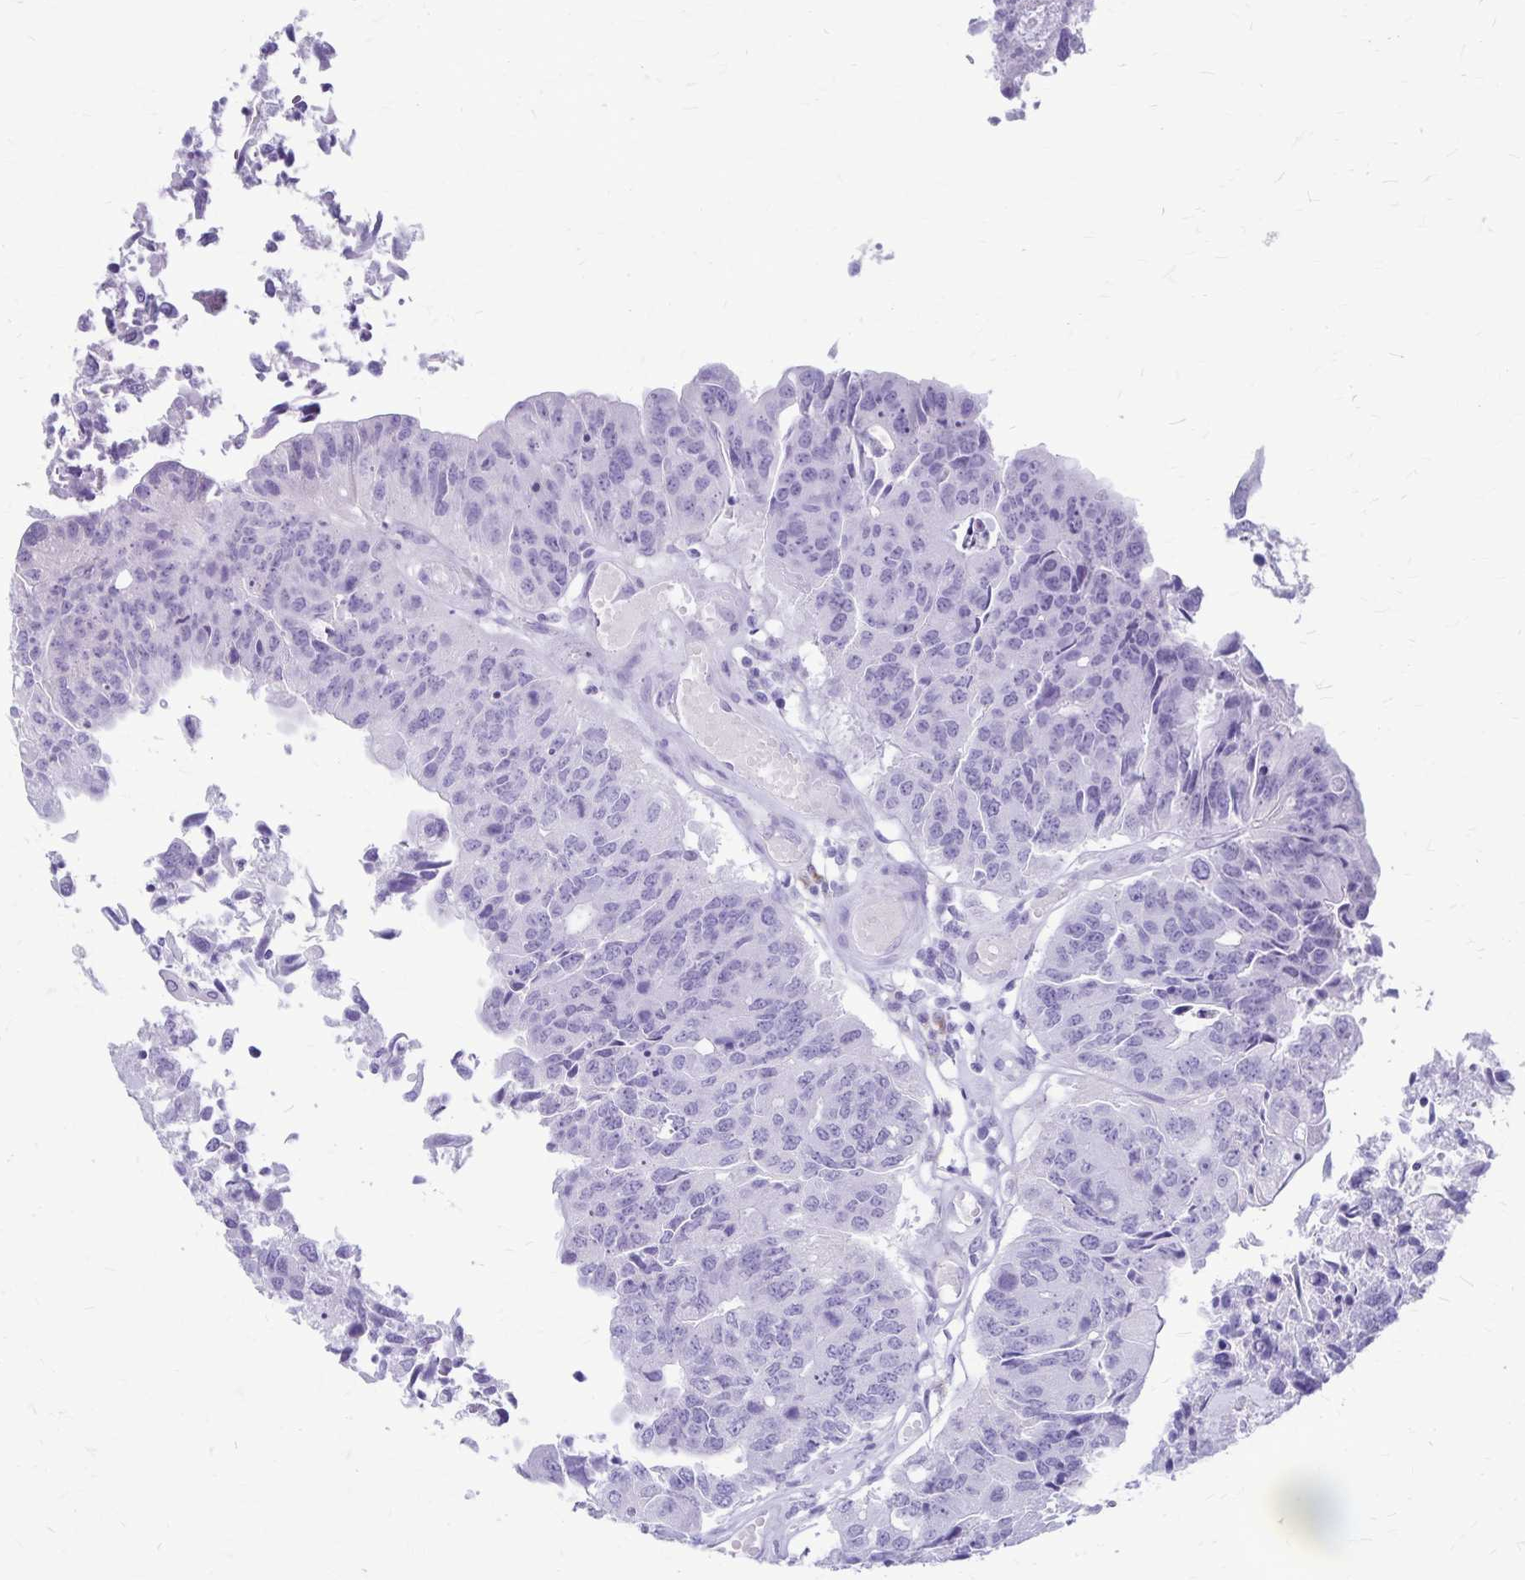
{"staining": {"intensity": "negative", "quantity": "none", "location": "none"}, "tissue": "colorectal cancer", "cell_type": "Tumor cells", "image_type": "cancer", "snomed": [{"axis": "morphology", "description": "Adenocarcinoma, NOS"}, {"axis": "topography", "description": "Colon"}], "caption": "An immunohistochemistry histopathology image of colorectal adenocarcinoma is shown. There is no staining in tumor cells of colorectal adenocarcinoma.", "gene": "RTN1", "patient": {"sex": "female", "age": 67}}